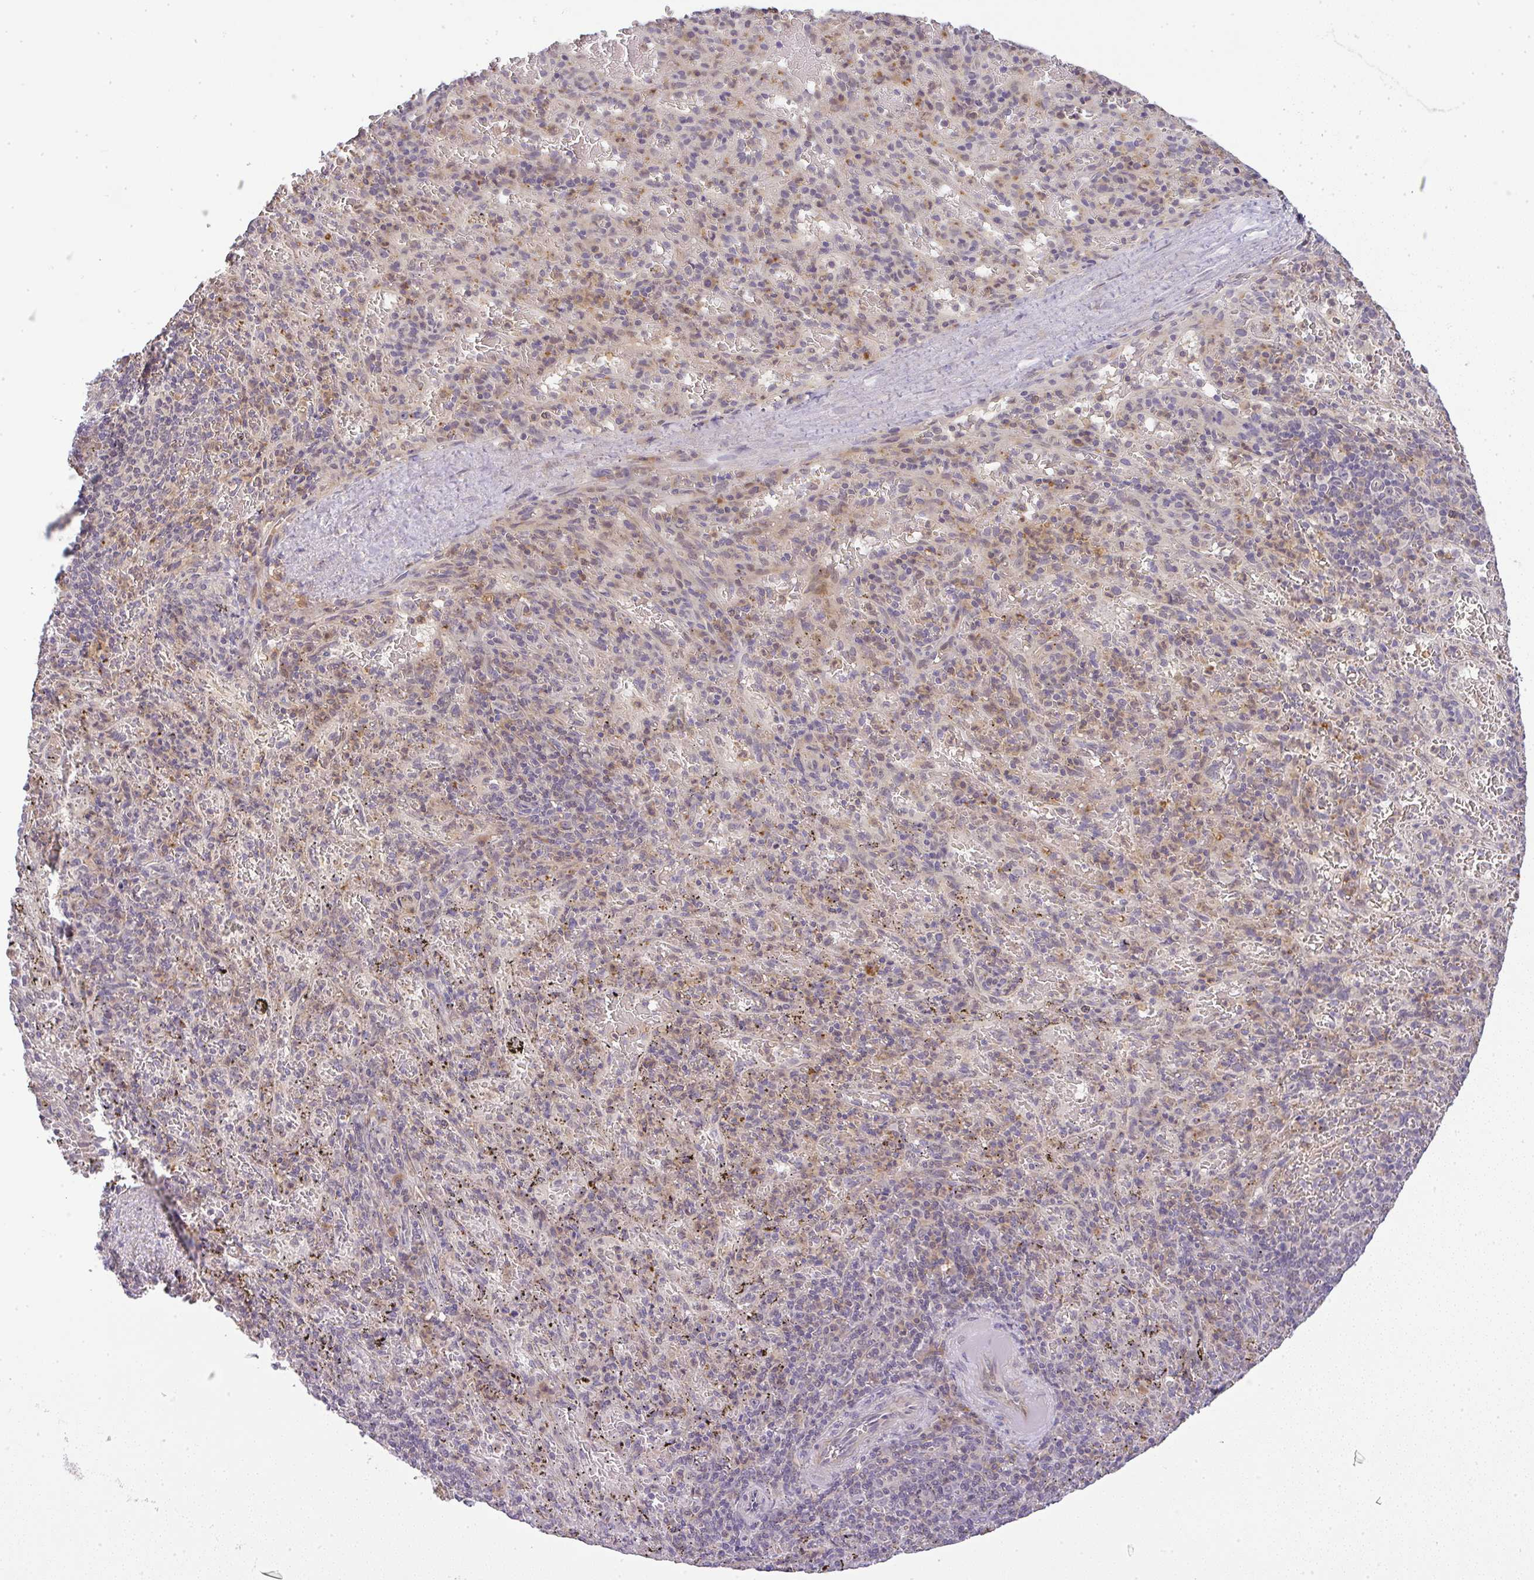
{"staining": {"intensity": "weak", "quantity": ">75%", "location": "cytoplasmic/membranous"}, "tissue": "spleen", "cell_type": "Cells in red pulp", "image_type": "normal", "snomed": [{"axis": "morphology", "description": "Normal tissue, NOS"}, {"axis": "topography", "description": "Spleen"}], "caption": "This is a photomicrograph of immunohistochemistry staining of unremarkable spleen, which shows weak expression in the cytoplasmic/membranous of cells in red pulp.", "gene": "FAM153A", "patient": {"sex": "male", "age": 57}}